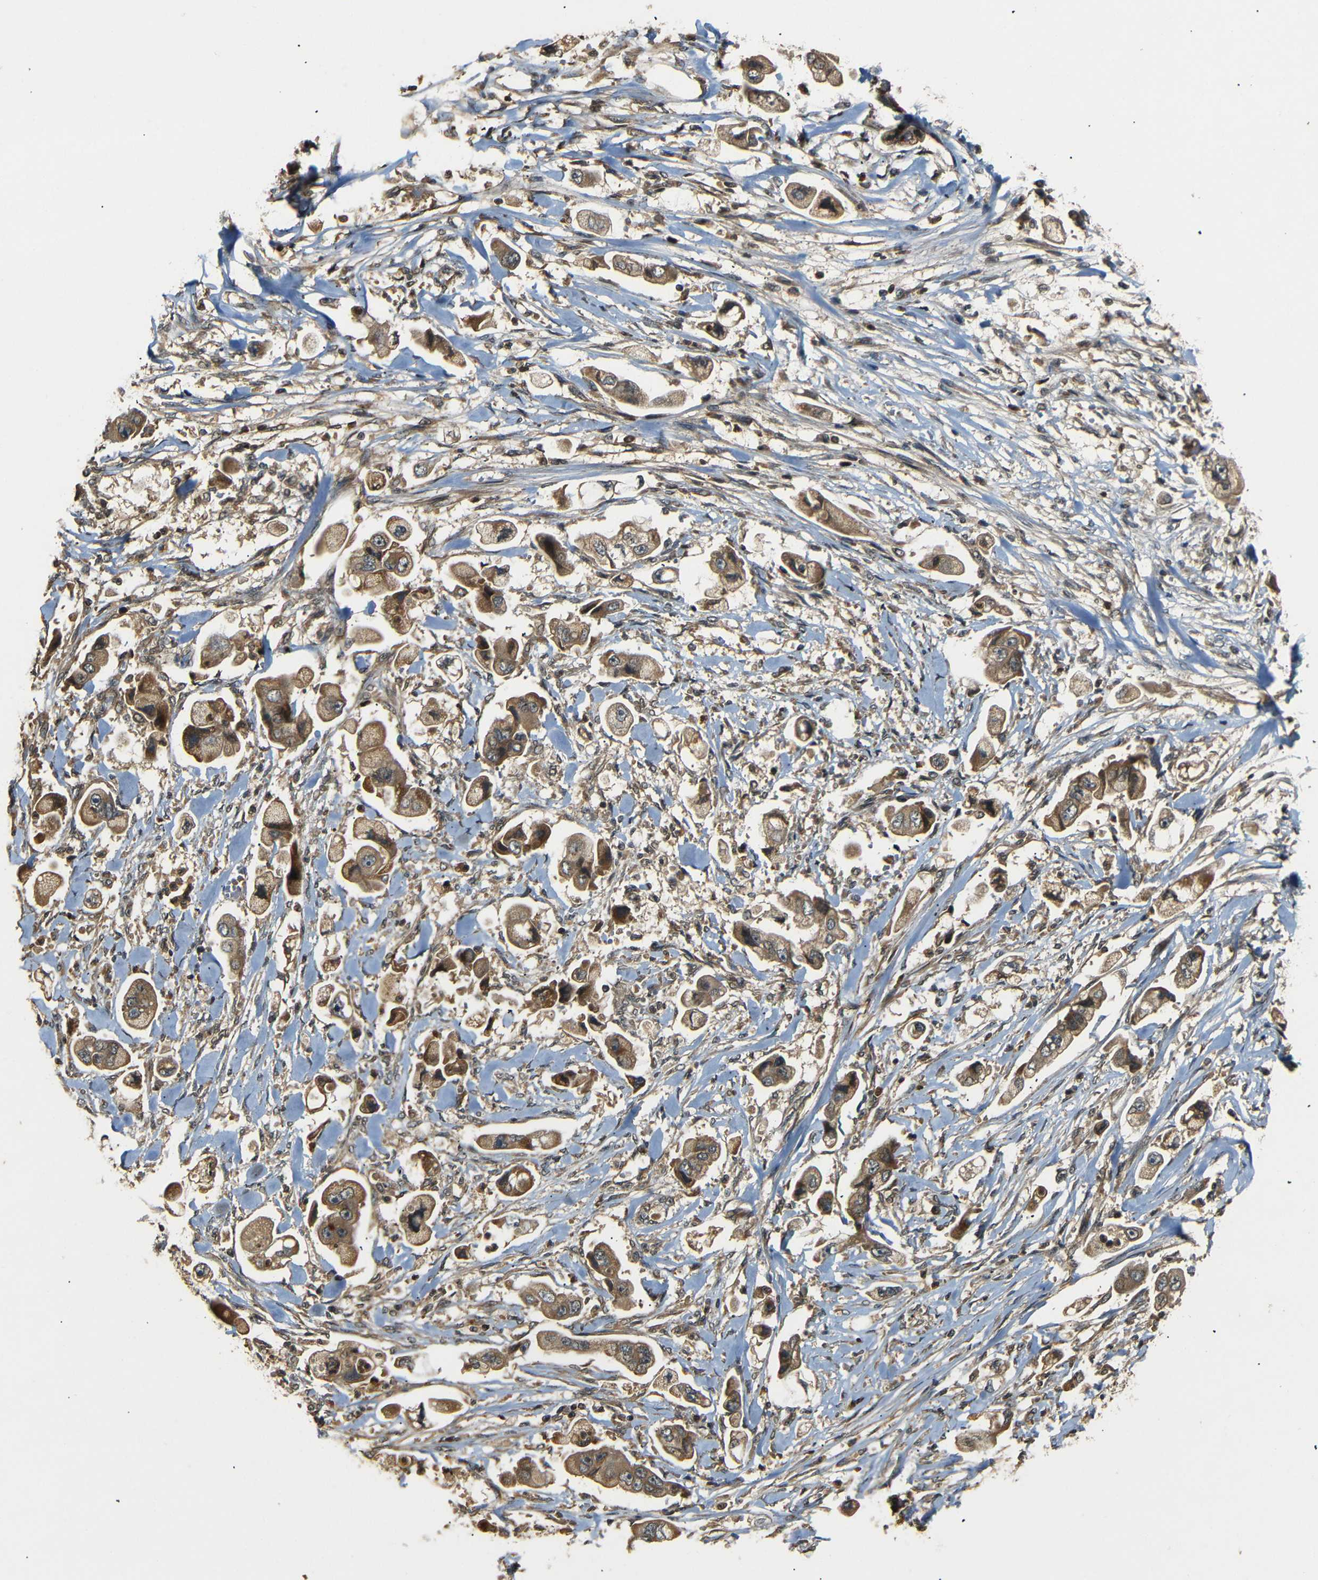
{"staining": {"intensity": "moderate", "quantity": ">75%", "location": "cytoplasmic/membranous"}, "tissue": "stomach cancer", "cell_type": "Tumor cells", "image_type": "cancer", "snomed": [{"axis": "morphology", "description": "Adenocarcinoma, NOS"}, {"axis": "topography", "description": "Stomach"}], "caption": "Tumor cells demonstrate moderate cytoplasmic/membranous staining in about >75% of cells in stomach cancer (adenocarcinoma). The protein of interest is stained brown, and the nuclei are stained in blue (DAB (3,3'-diaminobenzidine) IHC with brightfield microscopy, high magnification).", "gene": "TANK", "patient": {"sex": "male", "age": 62}}